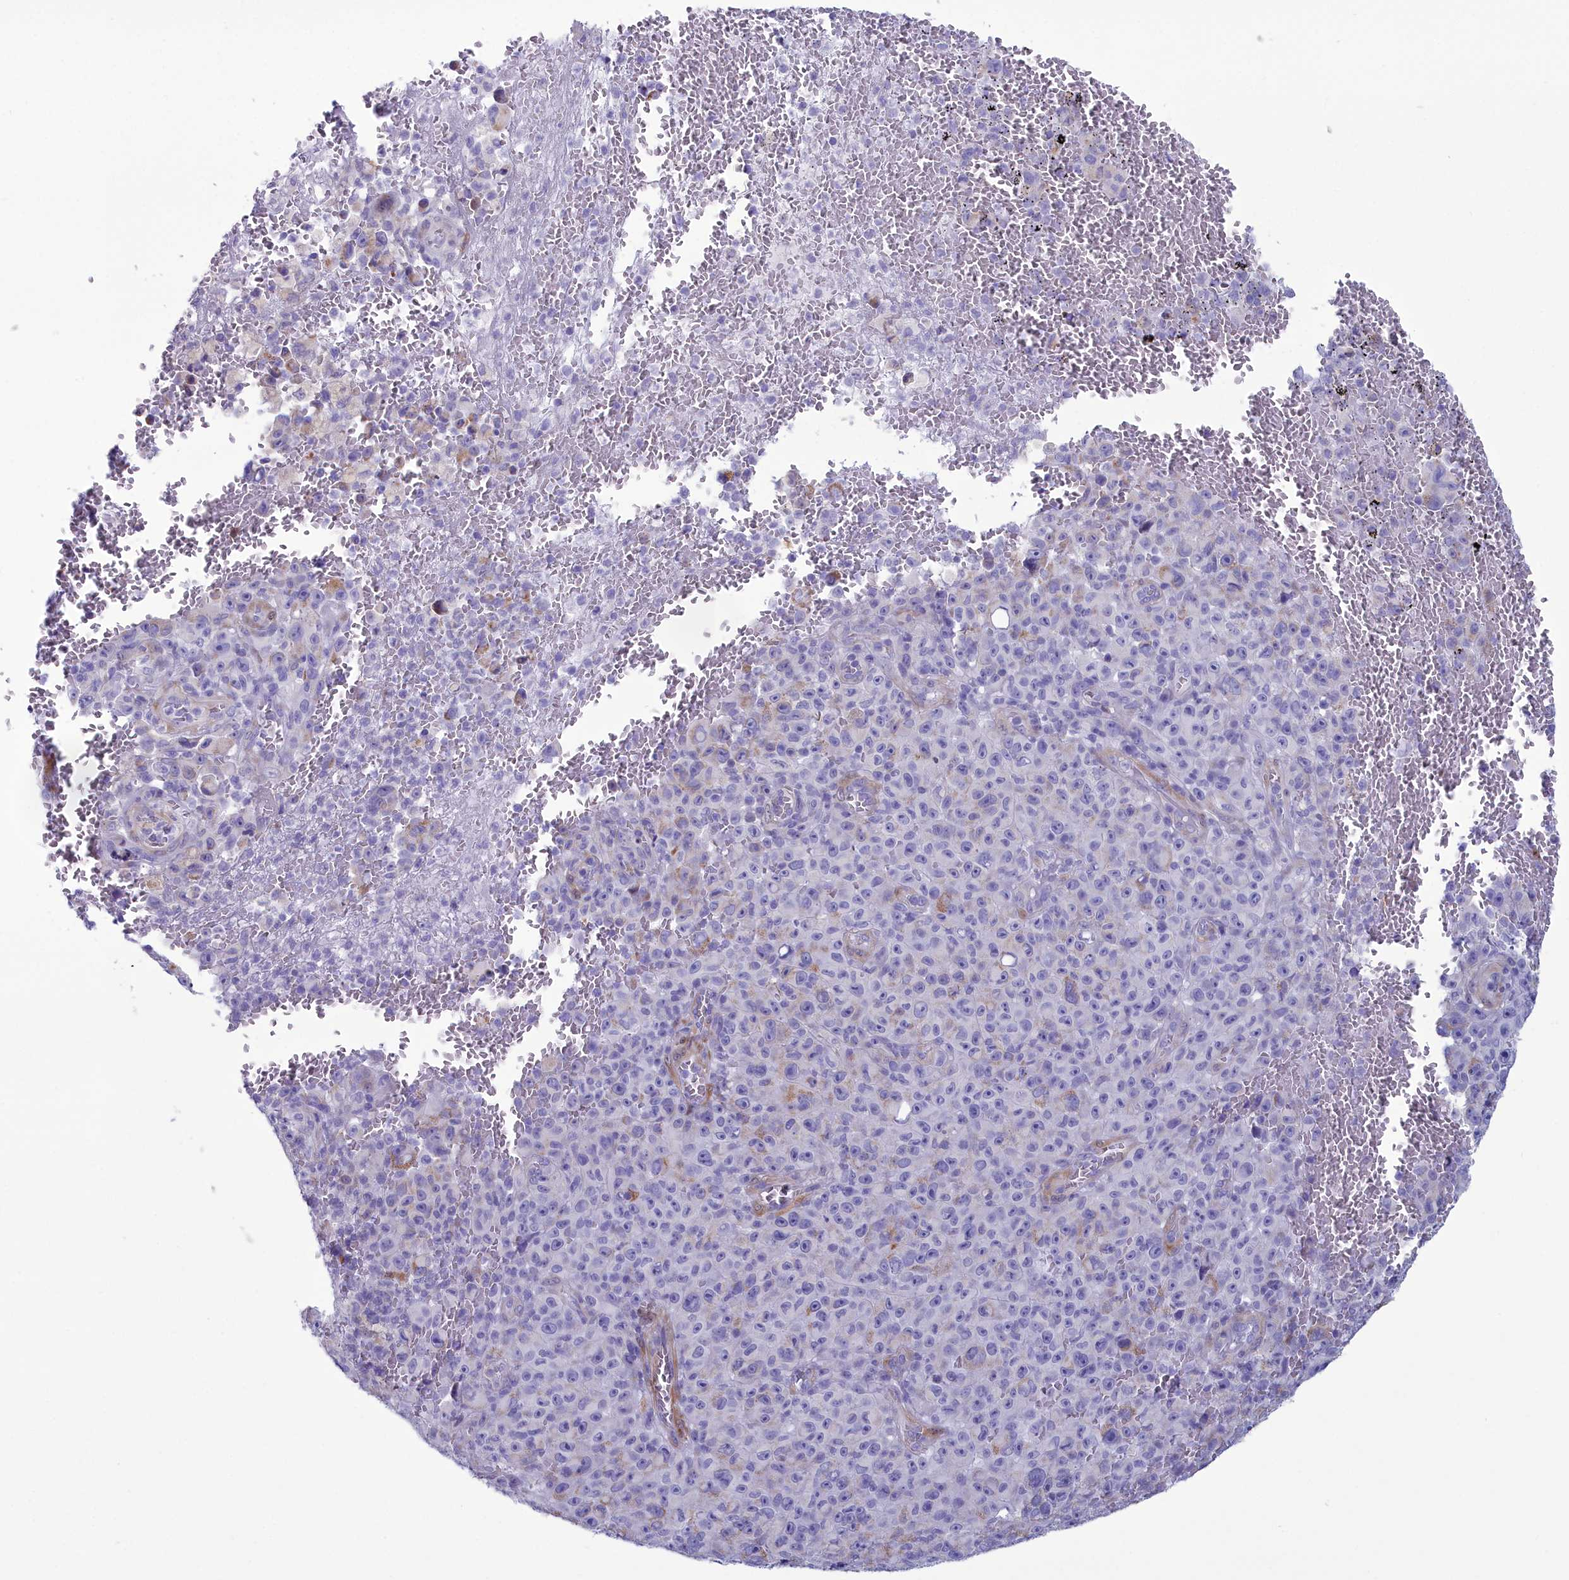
{"staining": {"intensity": "negative", "quantity": "none", "location": "none"}, "tissue": "melanoma", "cell_type": "Tumor cells", "image_type": "cancer", "snomed": [{"axis": "morphology", "description": "Malignant melanoma, NOS"}, {"axis": "topography", "description": "Skin"}], "caption": "IHC of melanoma demonstrates no positivity in tumor cells.", "gene": "PPP1R14A", "patient": {"sex": "female", "age": 82}}